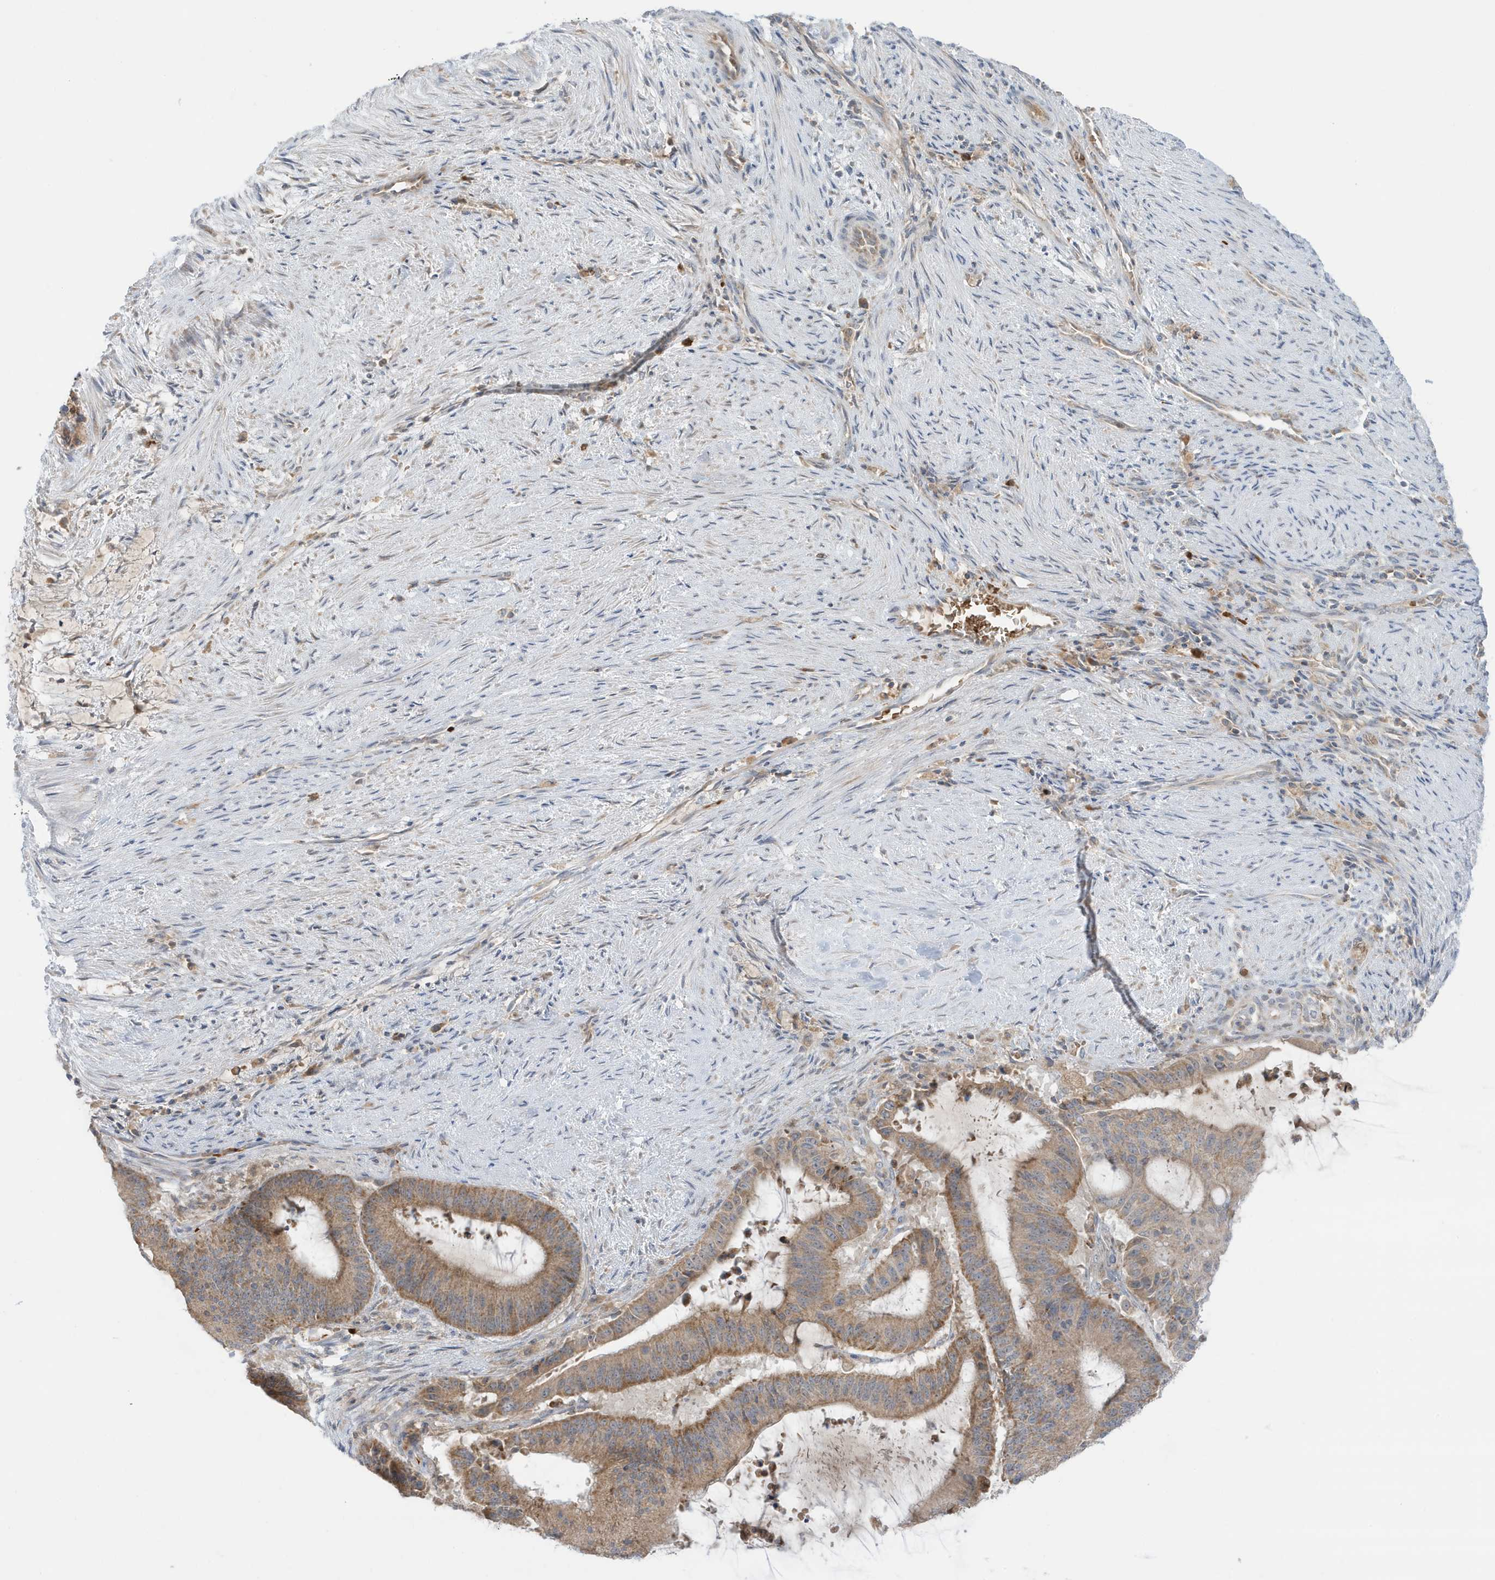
{"staining": {"intensity": "moderate", "quantity": ">75%", "location": "cytoplasmic/membranous"}, "tissue": "liver cancer", "cell_type": "Tumor cells", "image_type": "cancer", "snomed": [{"axis": "morphology", "description": "Normal tissue, NOS"}, {"axis": "morphology", "description": "Cholangiocarcinoma"}, {"axis": "topography", "description": "Liver"}, {"axis": "topography", "description": "Peripheral nerve tissue"}], "caption": "IHC (DAB (3,3'-diaminobenzidine)) staining of liver cancer (cholangiocarcinoma) demonstrates moderate cytoplasmic/membranous protein positivity in about >75% of tumor cells.", "gene": "NPPC", "patient": {"sex": "female", "age": 73}}